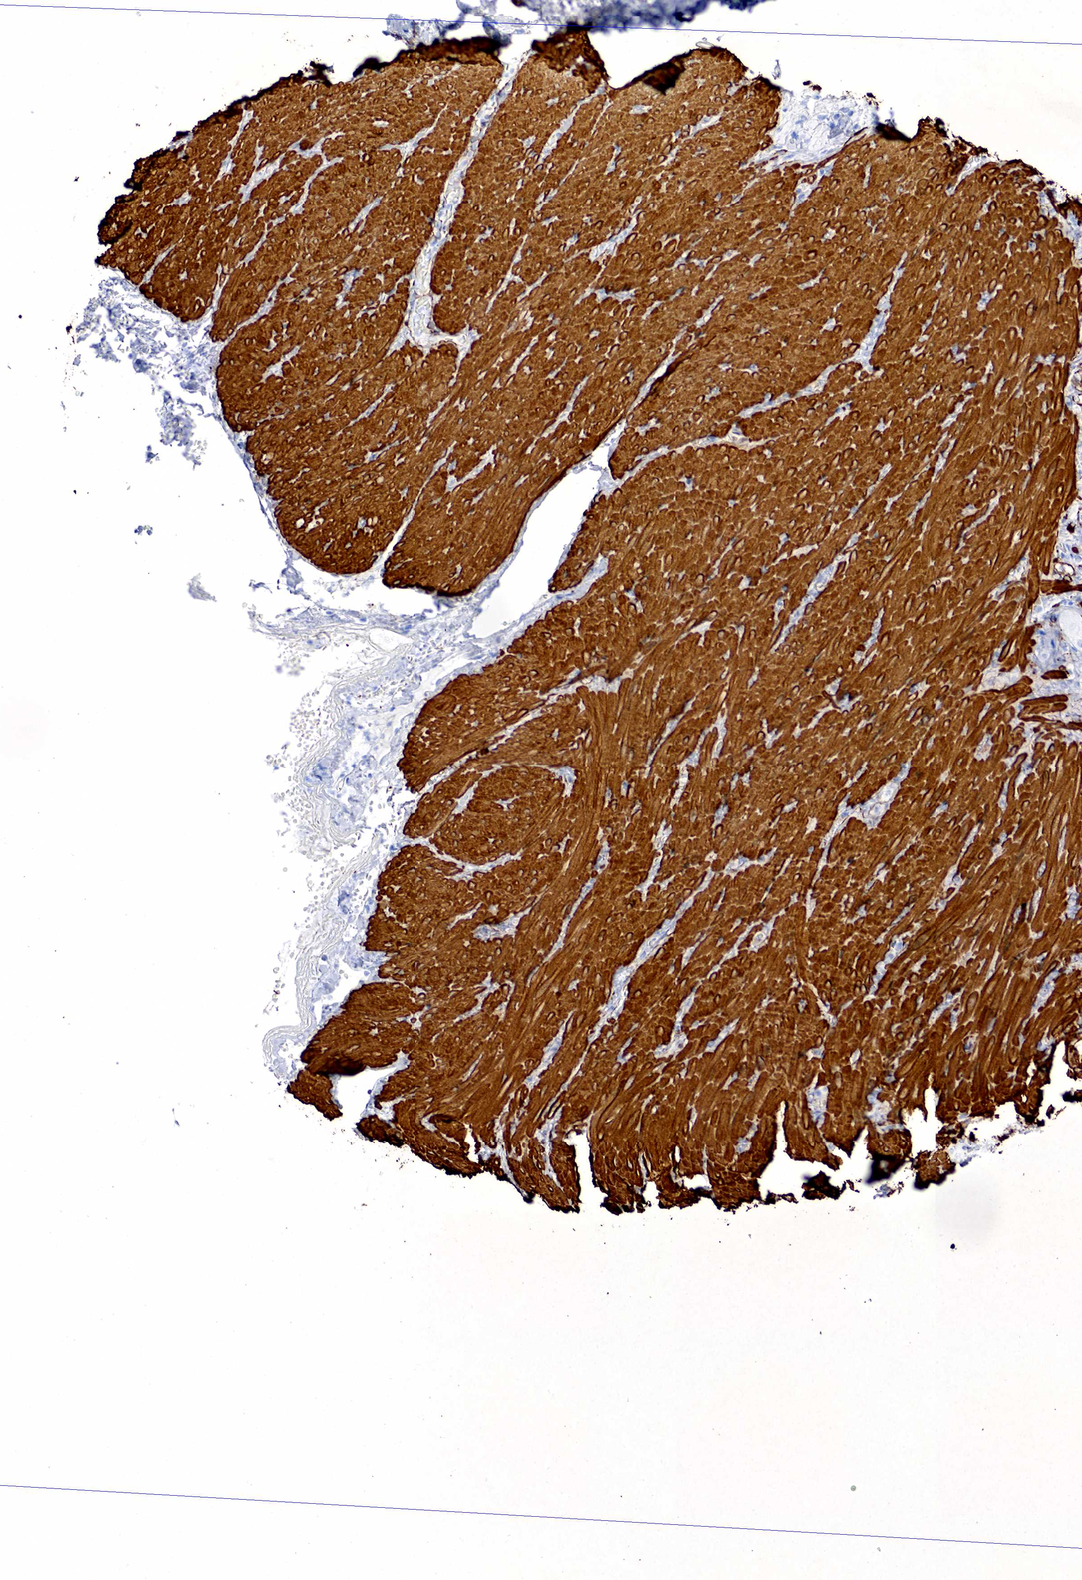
{"staining": {"intensity": "strong", "quantity": ">75%", "location": "cytoplasmic/membranous"}, "tissue": "smooth muscle", "cell_type": "Smooth muscle cells", "image_type": "normal", "snomed": [{"axis": "morphology", "description": "Normal tissue, NOS"}, {"axis": "topography", "description": "Duodenum"}], "caption": "Immunohistochemistry (IHC) photomicrograph of benign human smooth muscle stained for a protein (brown), which exhibits high levels of strong cytoplasmic/membranous staining in approximately >75% of smooth muscle cells.", "gene": "ACTA1", "patient": {"sex": "male", "age": 63}}